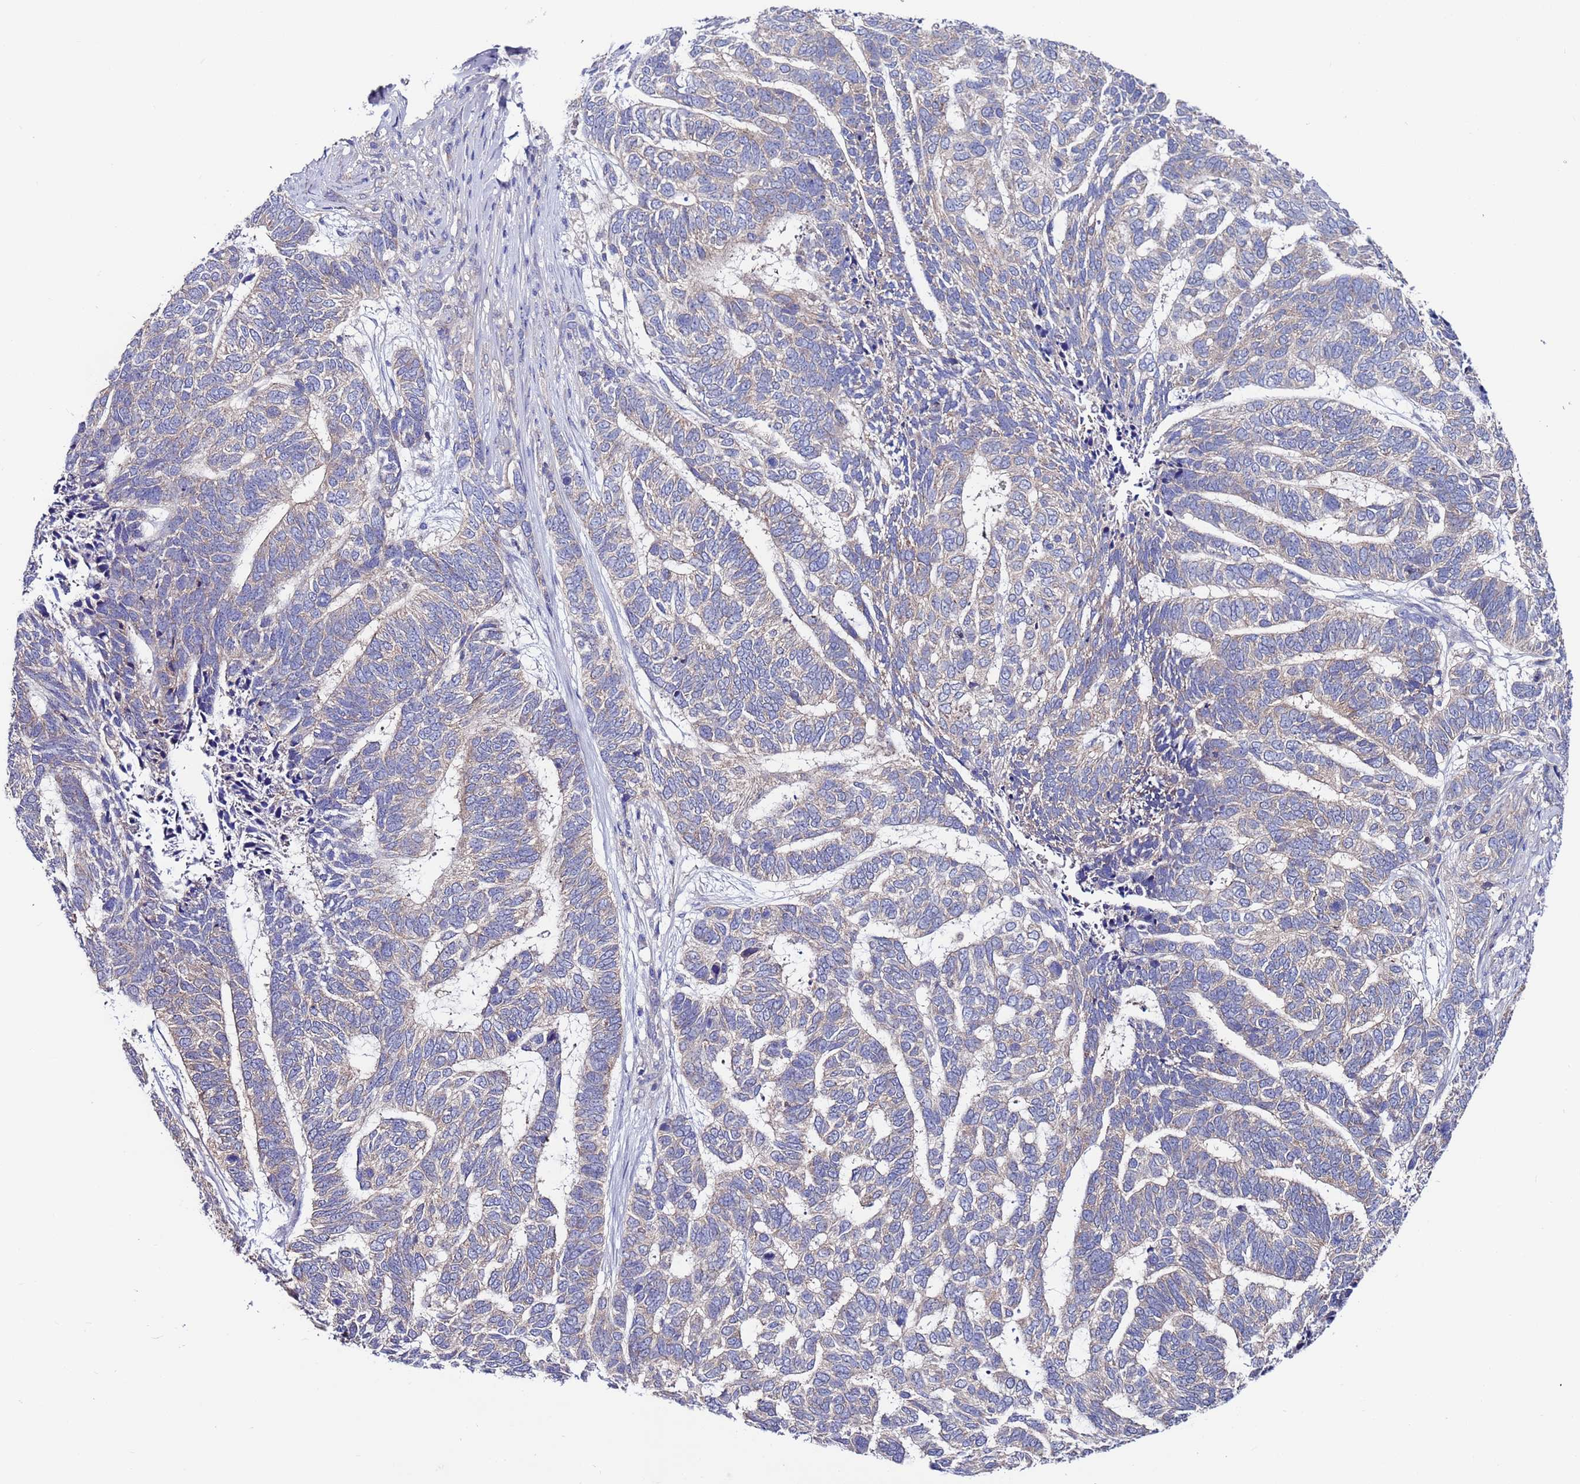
{"staining": {"intensity": "negative", "quantity": "none", "location": "none"}, "tissue": "skin cancer", "cell_type": "Tumor cells", "image_type": "cancer", "snomed": [{"axis": "morphology", "description": "Basal cell carcinoma"}, {"axis": "topography", "description": "Skin"}], "caption": "Skin cancer (basal cell carcinoma) was stained to show a protein in brown. There is no significant expression in tumor cells.", "gene": "KRTCAP3", "patient": {"sex": "female", "age": 65}}